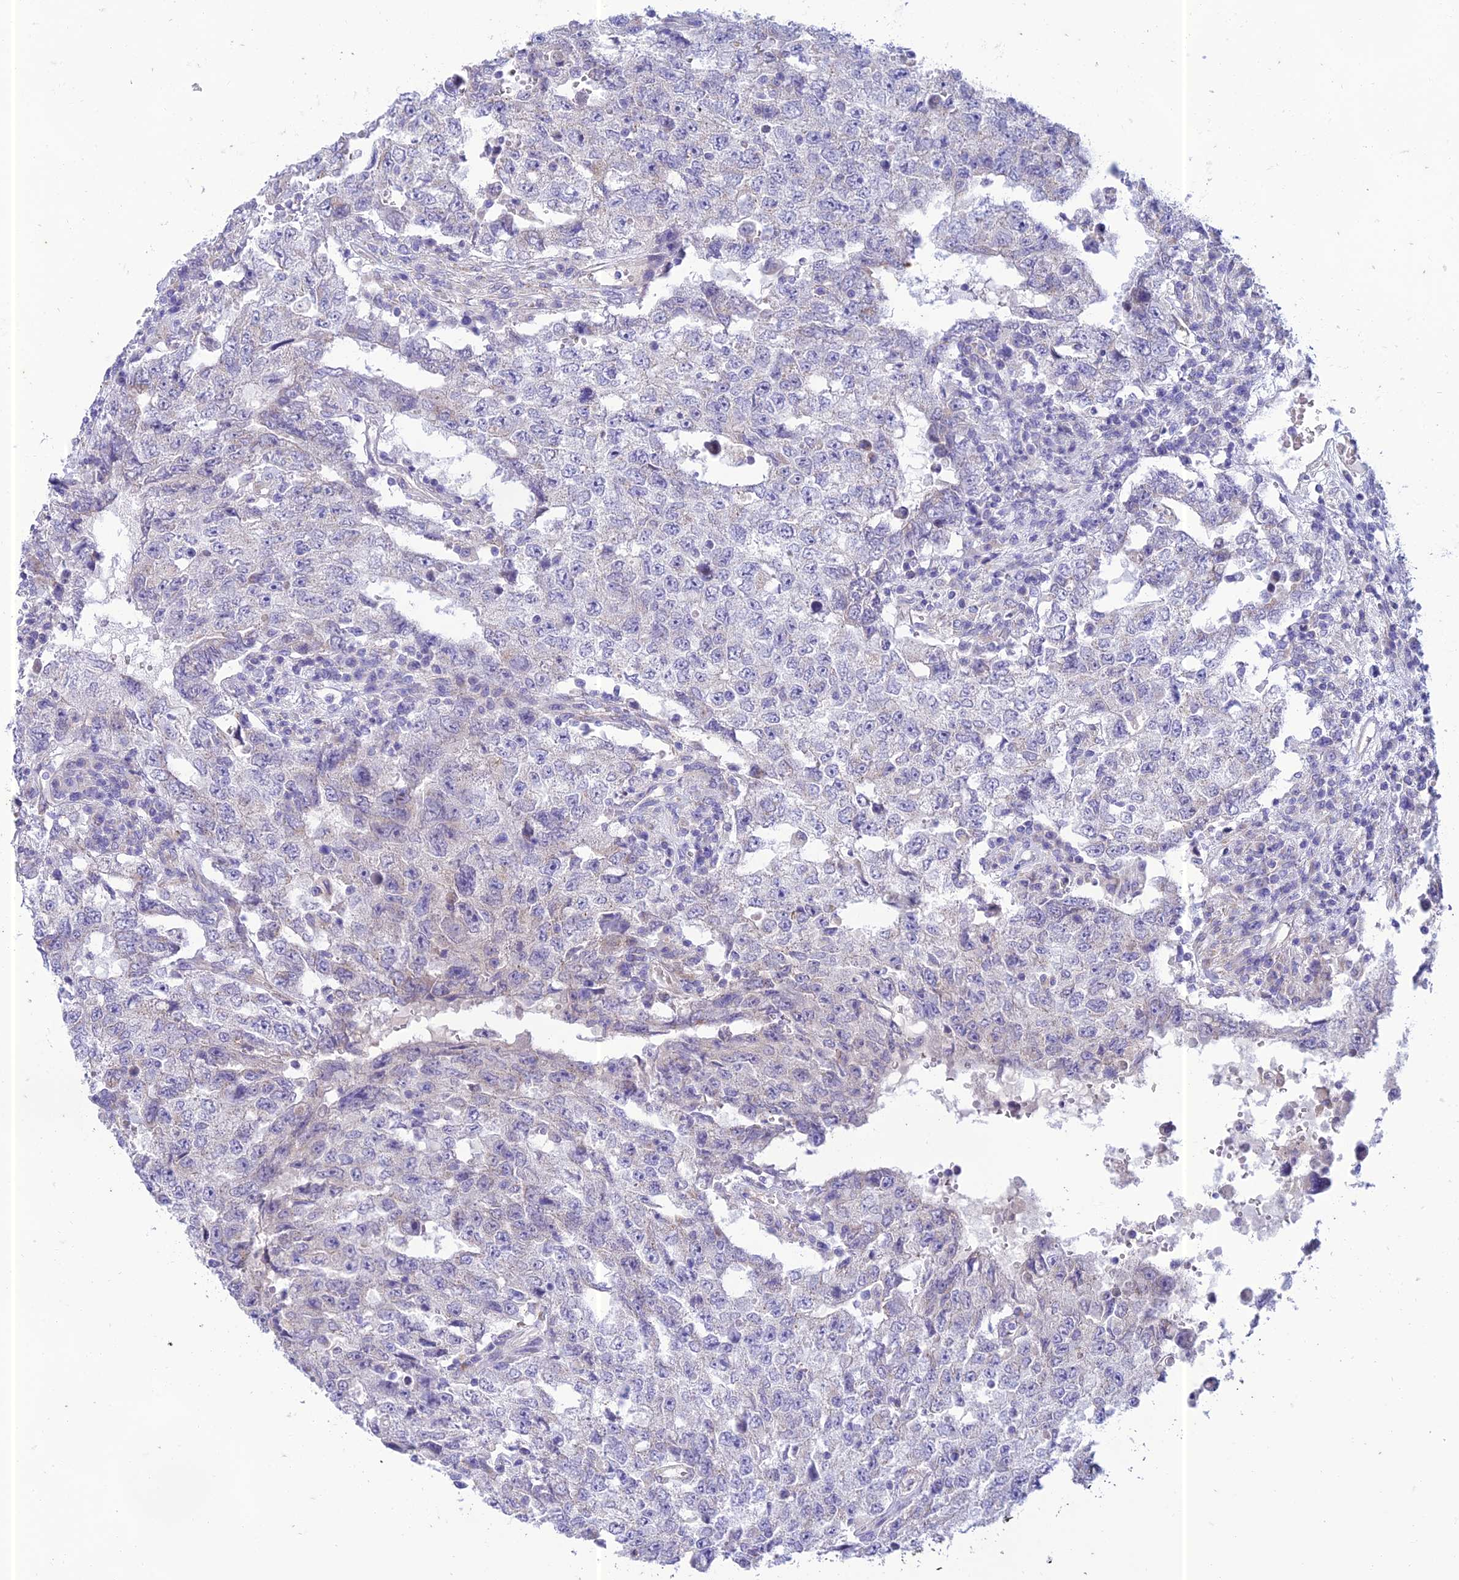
{"staining": {"intensity": "negative", "quantity": "none", "location": "none"}, "tissue": "testis cancer", "cell_type": "Tumor cells", "image_type": "cancer", "snomed": [{"axis": "morphology", "description": "Carcinoma, Embryonal, NOS"}, {"axis": "topography", "description": "Testis"}], "caption": "An IHC micrograph of testis cancer (embryonal carcinoma) is shown. There is no staining in tumor cells of testis cancer (embryonal carcinoma).", "gene": "PTCD2", "patient": {"sex": "male", "age": 26}}